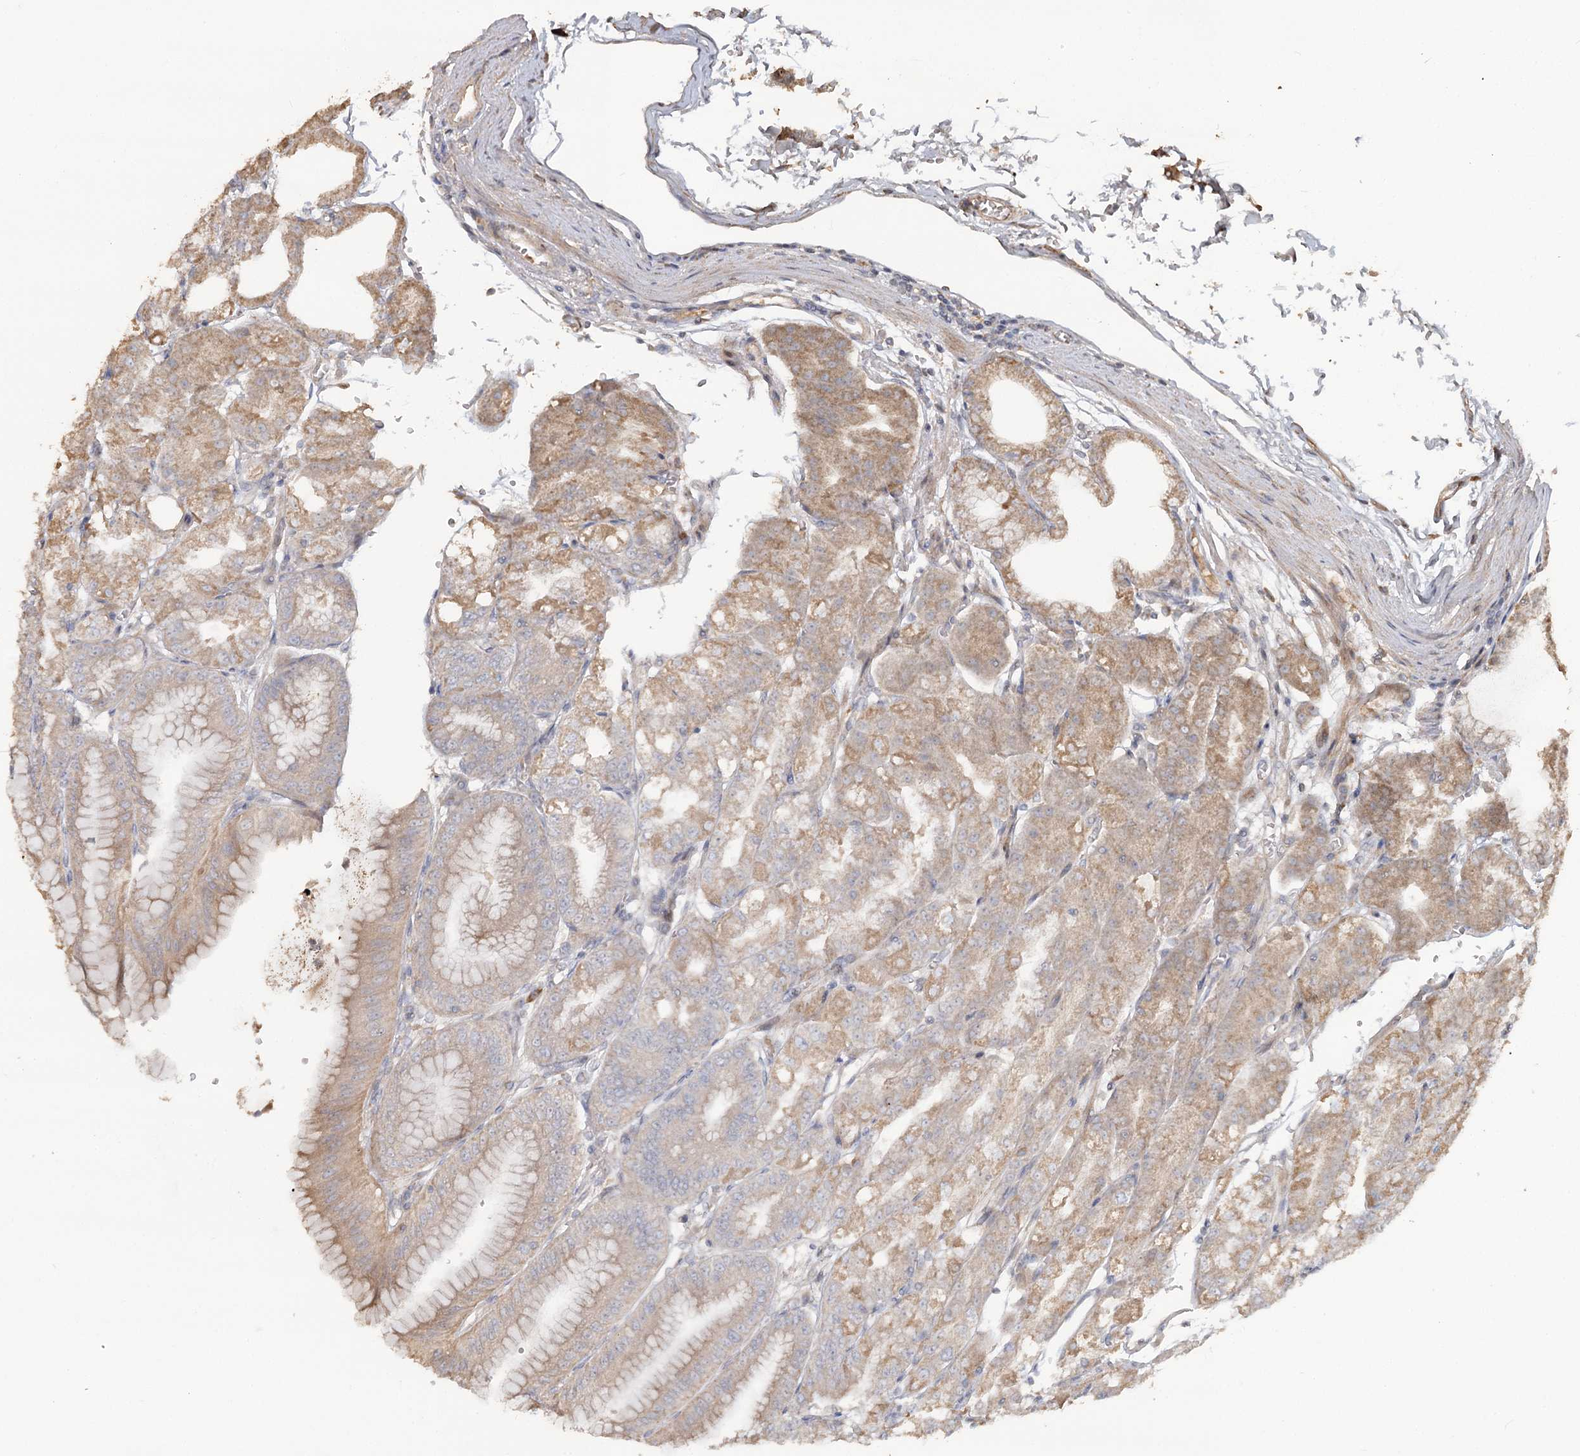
{"staining": {"intensity": "moderate", "quantity": ">75%", "location": "cytoplasmic/membranous"}, "tissue": "stomach", "cell_type": "Glandular cells", "image_type": "normal", "snomed": [{"axis": "morphology", "description": "Normal tissue, NOS"}, {"axis": "topography", "description": "Stomach, lower"}], "caption": "Immunohistochemistry staining of unremarkable stomach, which reveals medium levels of moderate cytoplasmic/membranous expression in approximately >75% of glandular cells indicating moderate cytoplasmic/membranous protein expression. The staining was performed using DAB (brown) for protein detection and nuclei were counterstained in hematoxylin (blue).", "gene": "OBSL1", "patient": {"sex": "male", "age": 71}}